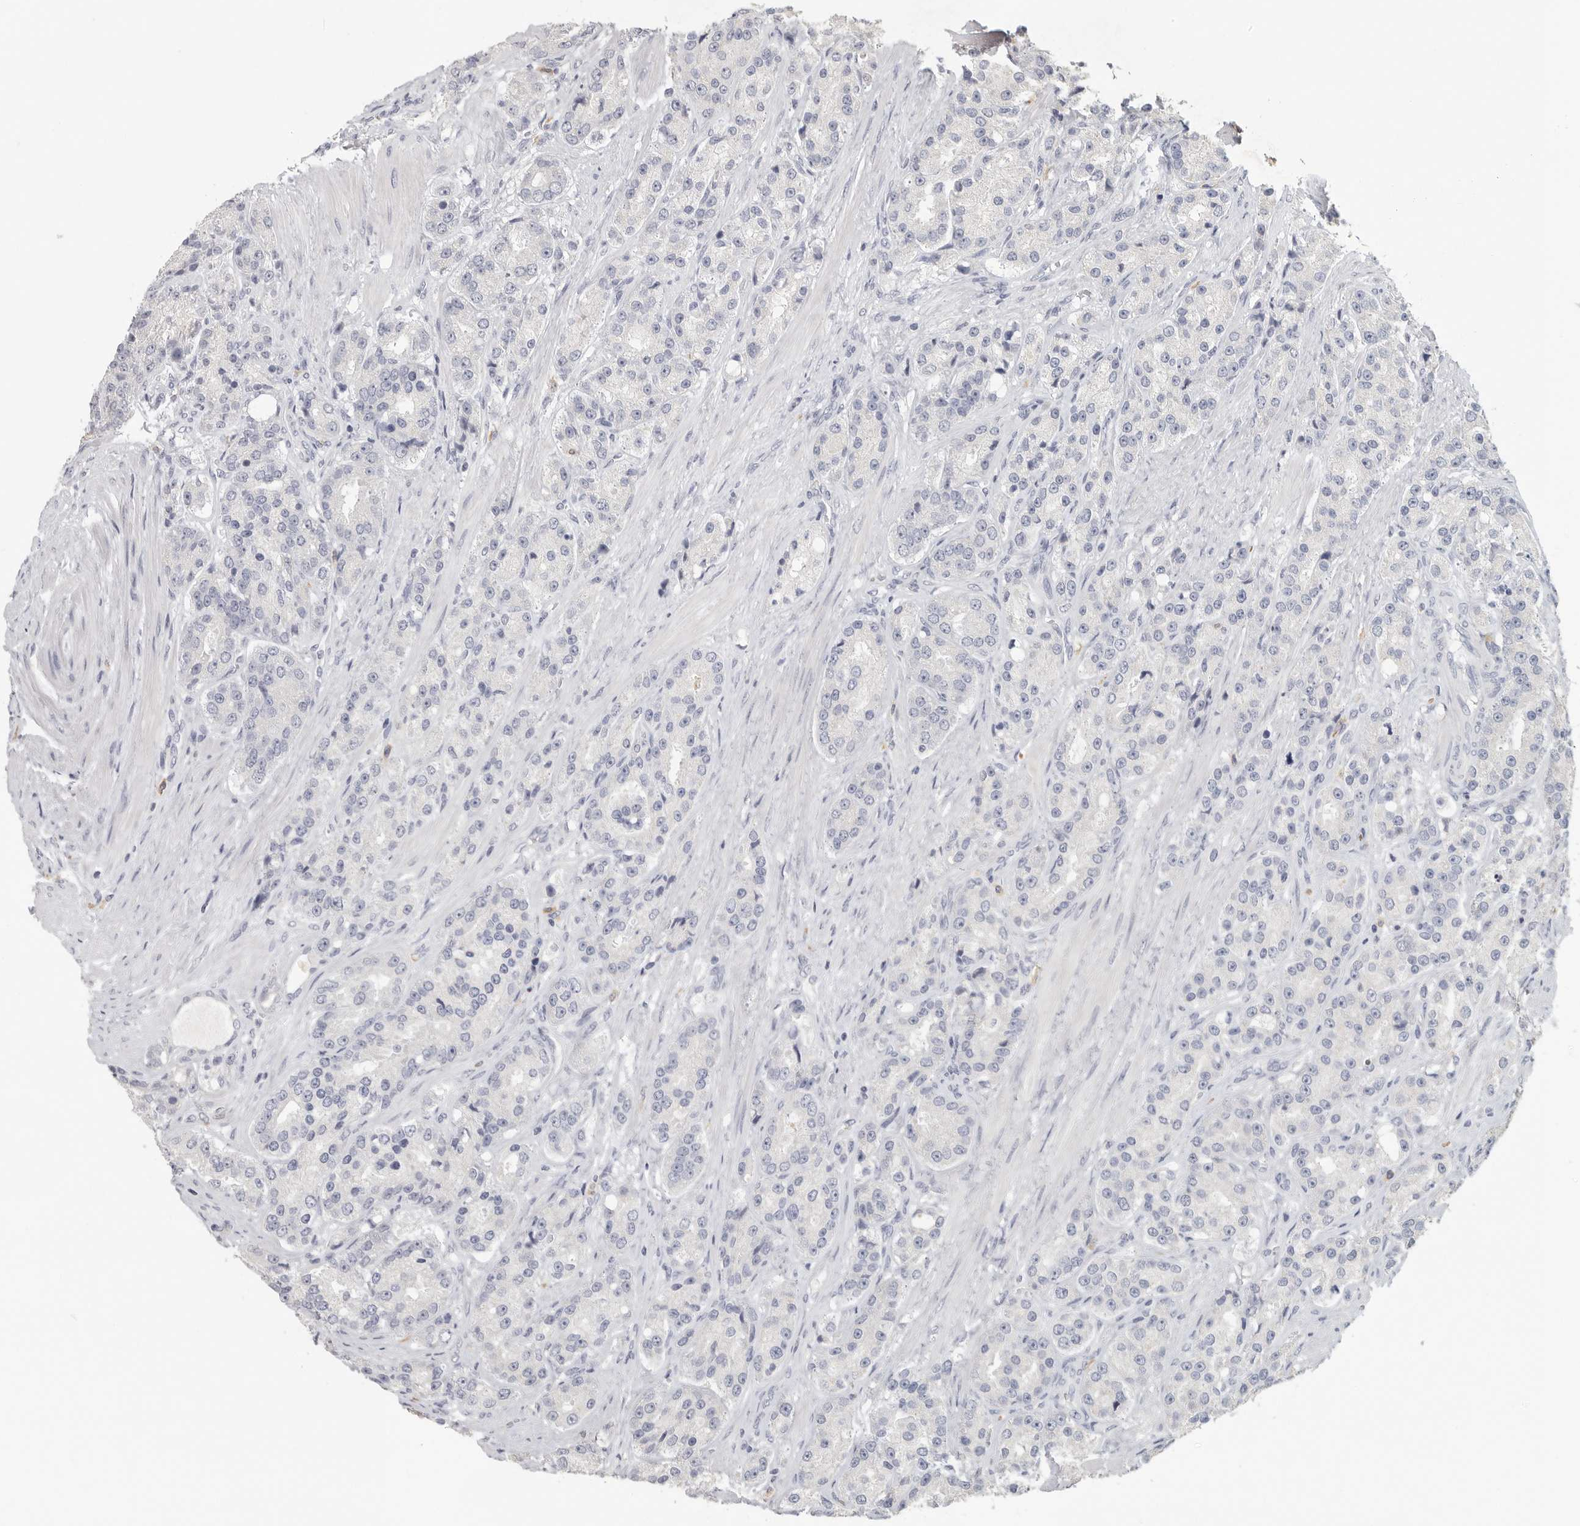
{"staining": {"intensity": "negative", "quantity": "none", "location": "none"}, "tissue": "prostate cancer", "cell_type": "Tumor cells", "image_type": "cancer", "snomed": [{"axis": "morphology", "description": "Adenocarcinoma, High grade"}, {"axis": "topography", "description": "Prostate"}], "caption": "A photomicrograph of prostate cancer (adenocarcinoma (high-grade)) stained for a protein shows no brown staining in tumor cells. Brightfield microscopy of IHC stained with DAB (brown) and hematoxylin (blue), captured at high magnification.", "gene": "DNAJC11", "patient": {"sex": "male", "age": 60}}